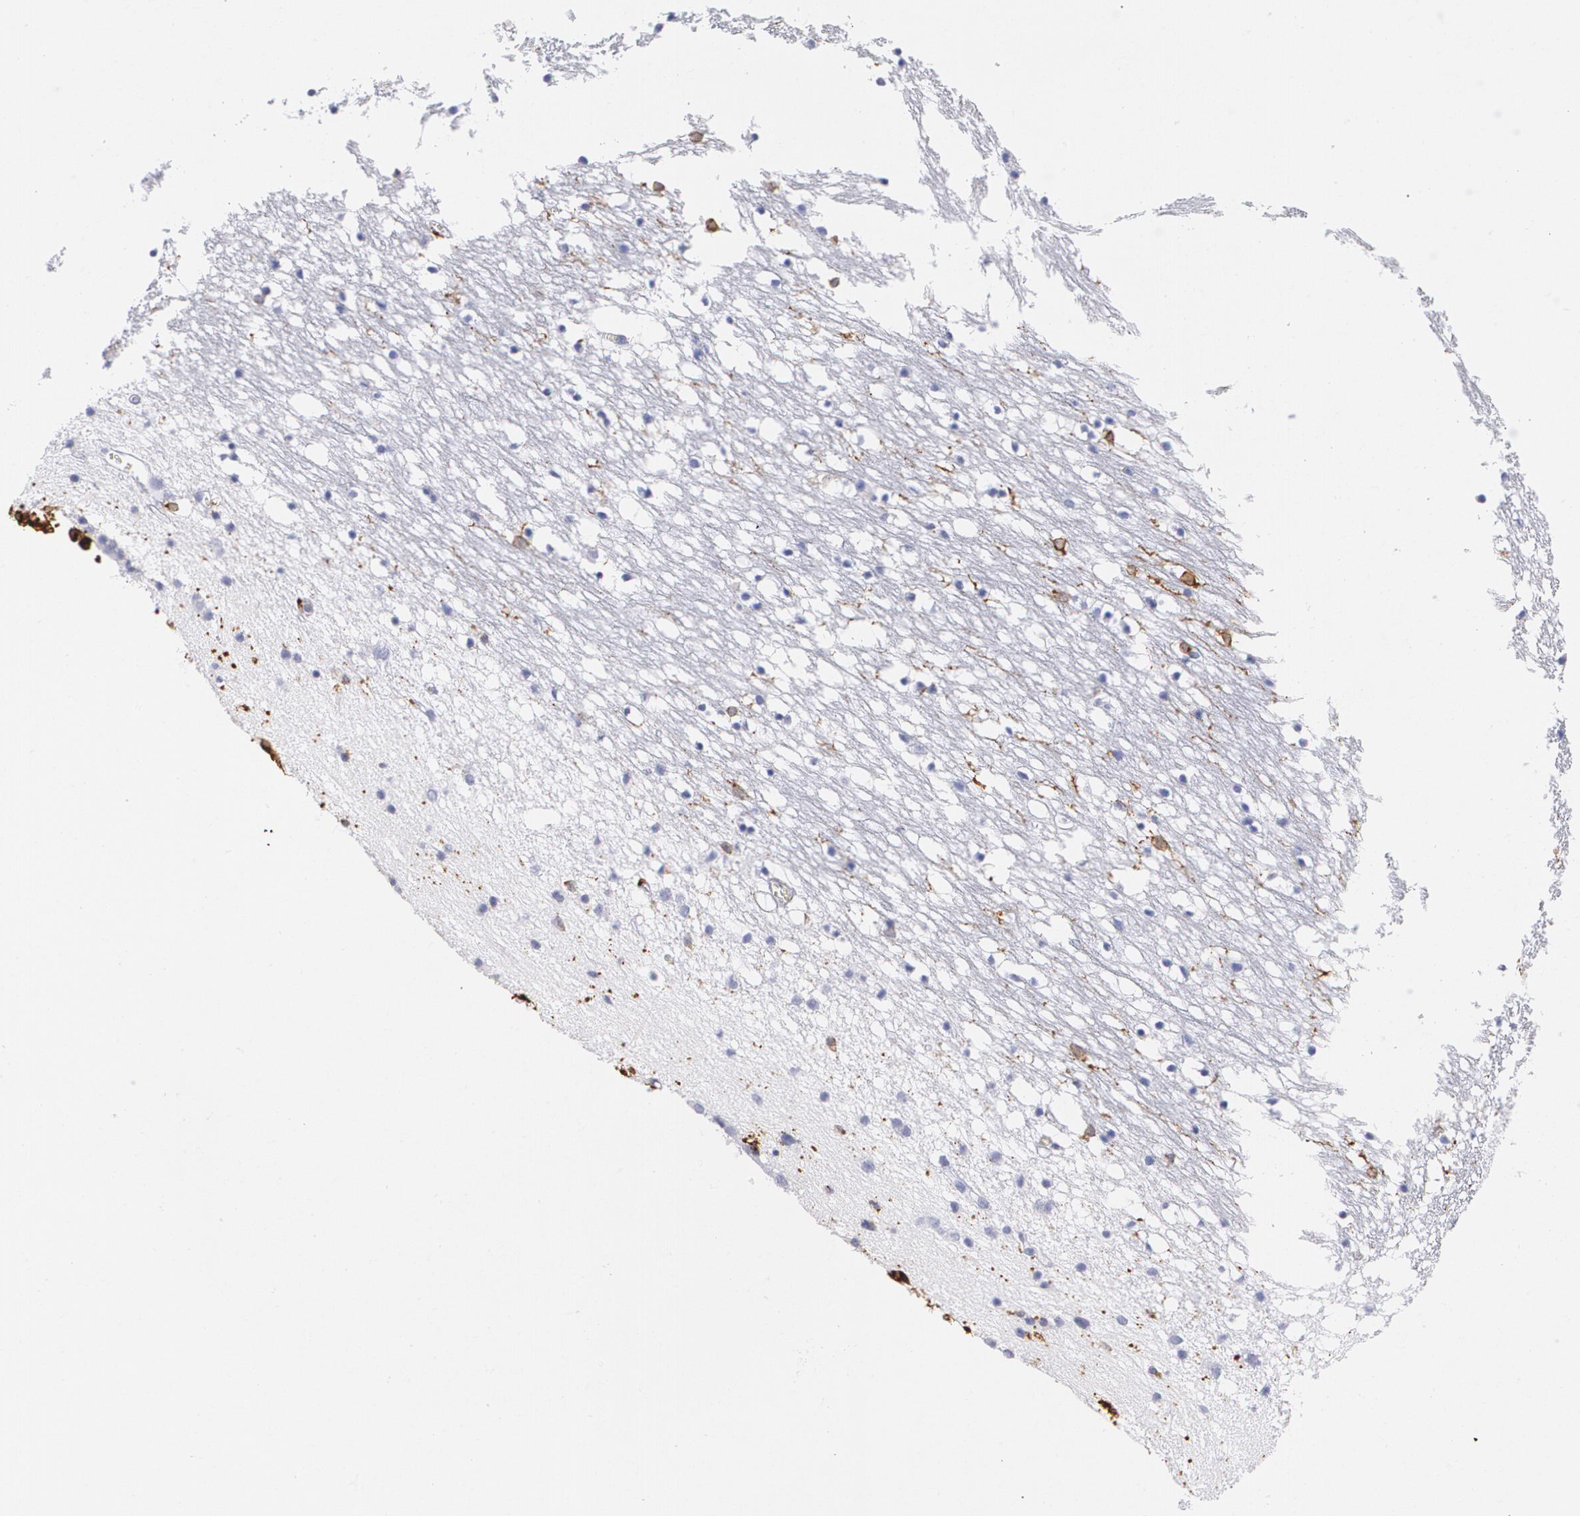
{"staining": {"intensity": "strong", "quantity": "<25%", "location": "cytoplasmic/membranous"}, "tissue": "caudate", "cell_type": "Glial cells", "image_type": "normal", "snomed": [{"axis": "morphology", "description": "Normal tissue, NOS"}, {"axis": "topography", "description": "Lateral ventricle wall"}], "caption": "Protein analysis of benign caudate exhibits strong cytoplasmic/membranous expression in about <25% of glial cells.", "gene": "HLA", "patient": {"sex": "male", "age": 45}}